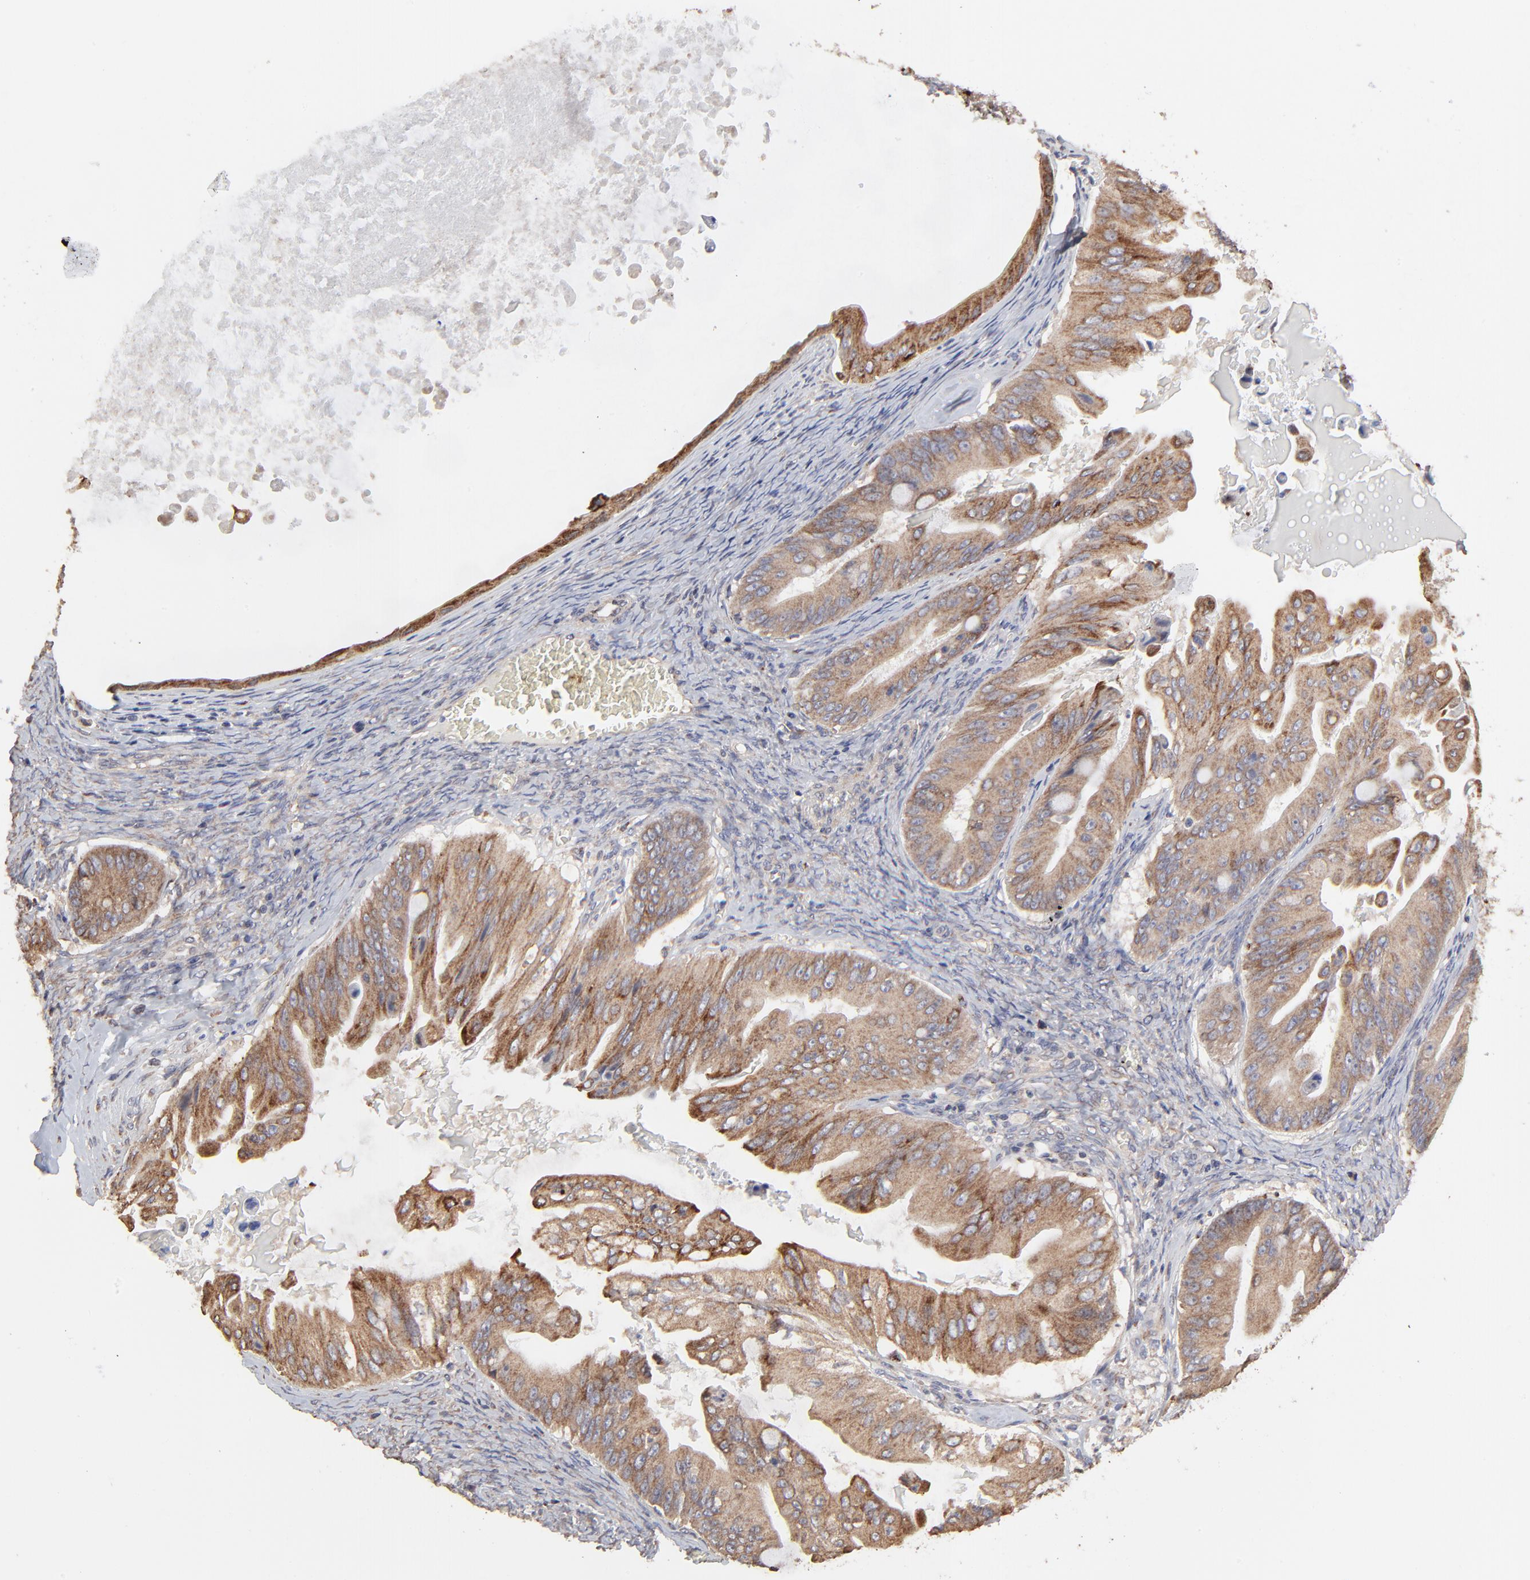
{"staining": {"intensity": "moderate", "quantity": ">75%", "location": "cytoplasmic/membranous"}, "tissue": "ovarian cancer", "cell_type": "Tumor cells", "image_type": "cancer", "snomed": [{"axis": "morphology", "description": "Cystadenocarcinoma, mucinous, NOS"}, {"axis": "topography", "description": "Ovary"}], "caption": "Brown immunohistochemical staining in human ovarian cancer displays moderate cytoplasmic/membranous staining in approximately >75% of tumor cells.", "gene": "ELP2", "patient": {"sex": "female", "age": 37}}